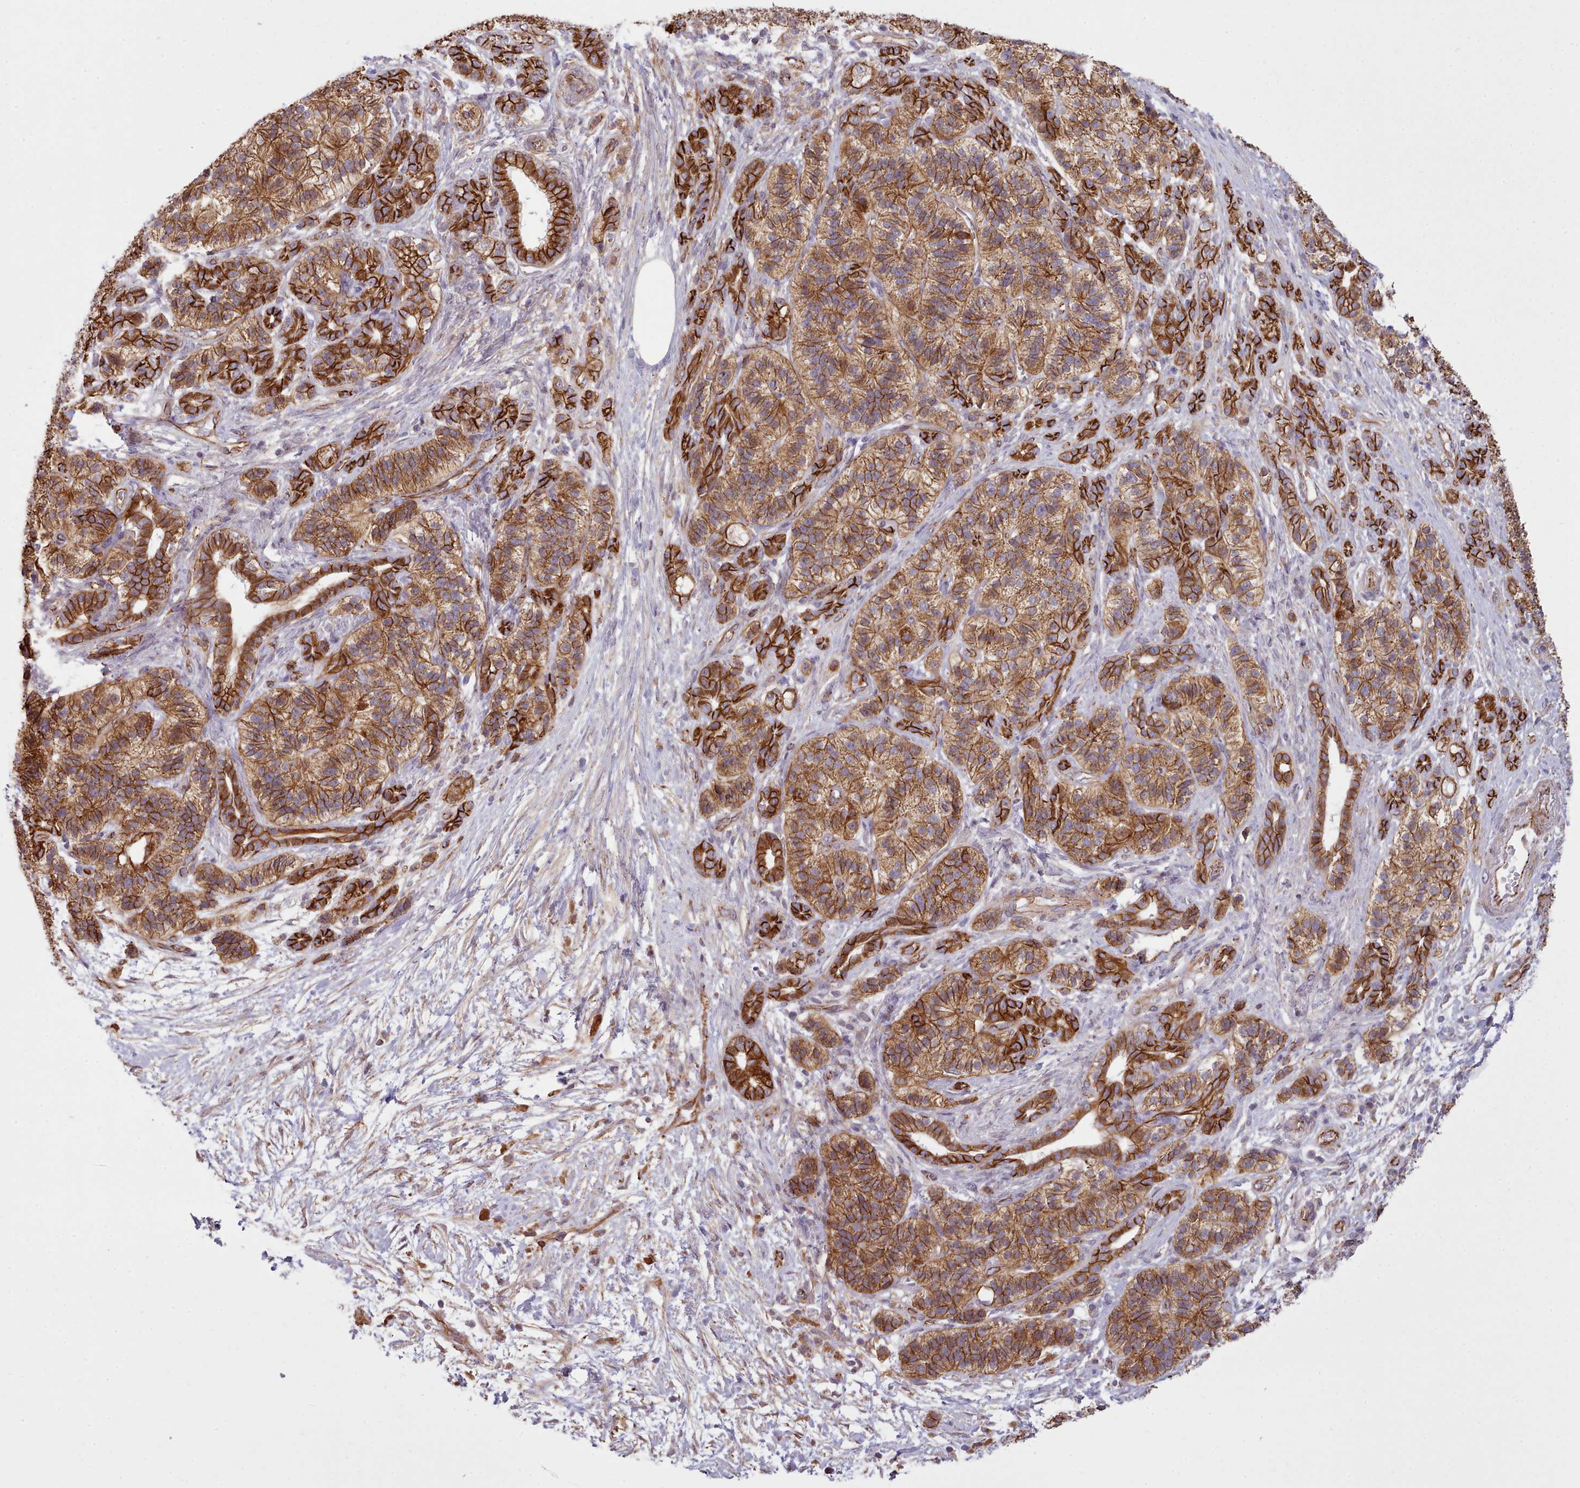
{"staining": {"intensity": "strong", "quantity": ">75%", "location": "cytoplasmic/membranous"}, "tissue": "pancreatic cancer", "cell_type": "Tumor cells", "image_type": "cancer", "snomed": [{"axis": "morphology", "description": "Adenocarcinoma, NOS"}, {"axis": "topography", "description": "Pancreas"}], "caption": "Adenocarcinoma (pancreatic) was stained to show a protein in brown. There is high levels of strong cytoplasmic/membranous staining in about >75% of tumor cells. The staining was performed using DAB to visualize the protein expression in brown, while the nuclei were stained in blue with hematoxylin (Magnification: 20x).", "gene": "MRPL46", "patient": {"sex": "male", "age": 57}}